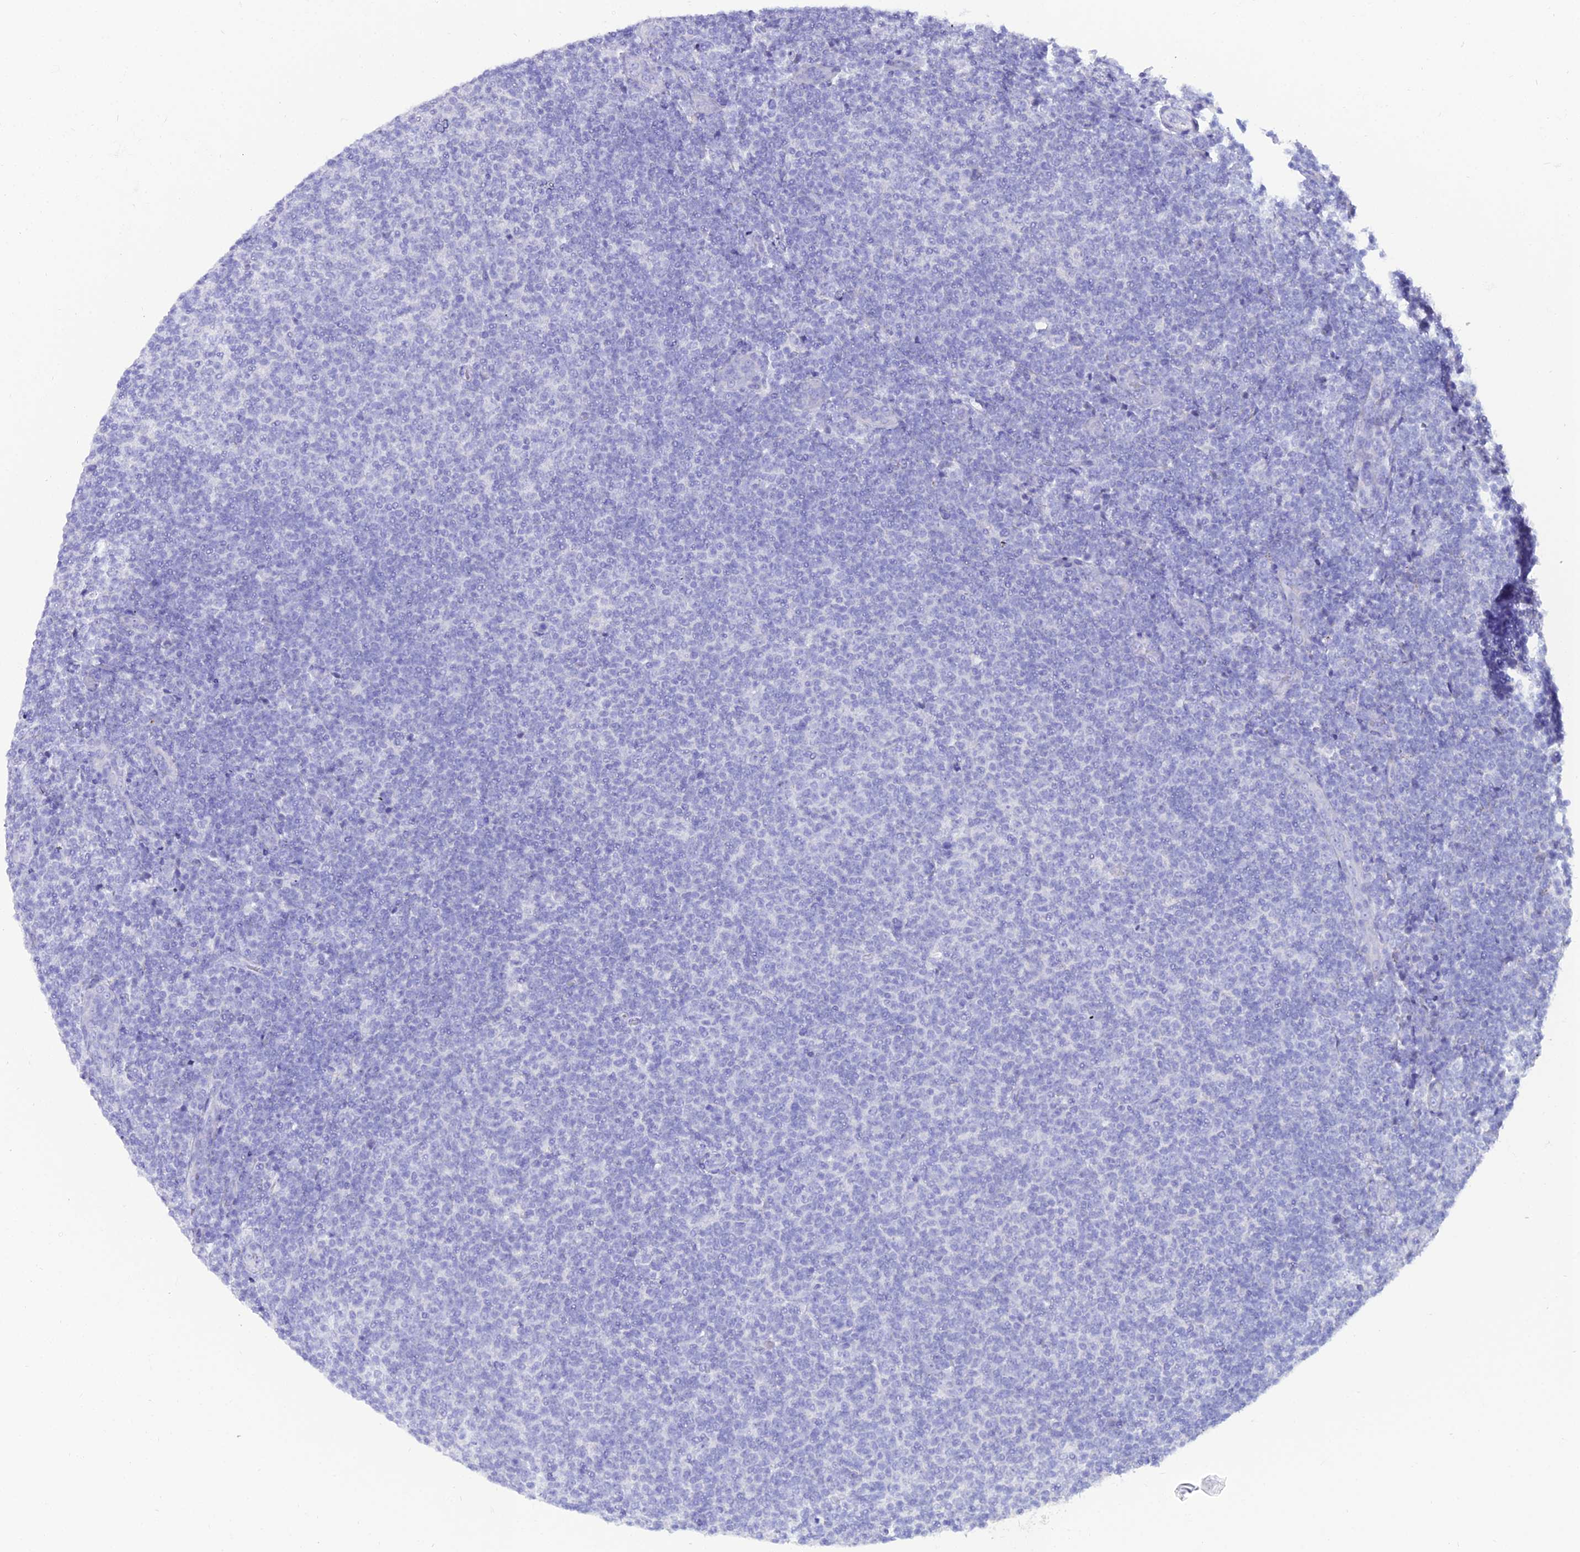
{"staining": {"intensity": "negative", "quantity": "none", "location": "none"}, "tissue": "lymphoma", "cell_type": "Tumor cells", "image_type": "cancer", "snomed": [{"axis": "morphology", "description": "Malignant lymphoma, non-Hodgkin's type, Low grade"}, {"axis": "topography", "description": "Lymph node"}], "caption": "An image of human lymphoma is negative for staining in tumor cells.", "gene": "OR4D5", "patient": {"sex": "male", "age": 66}}